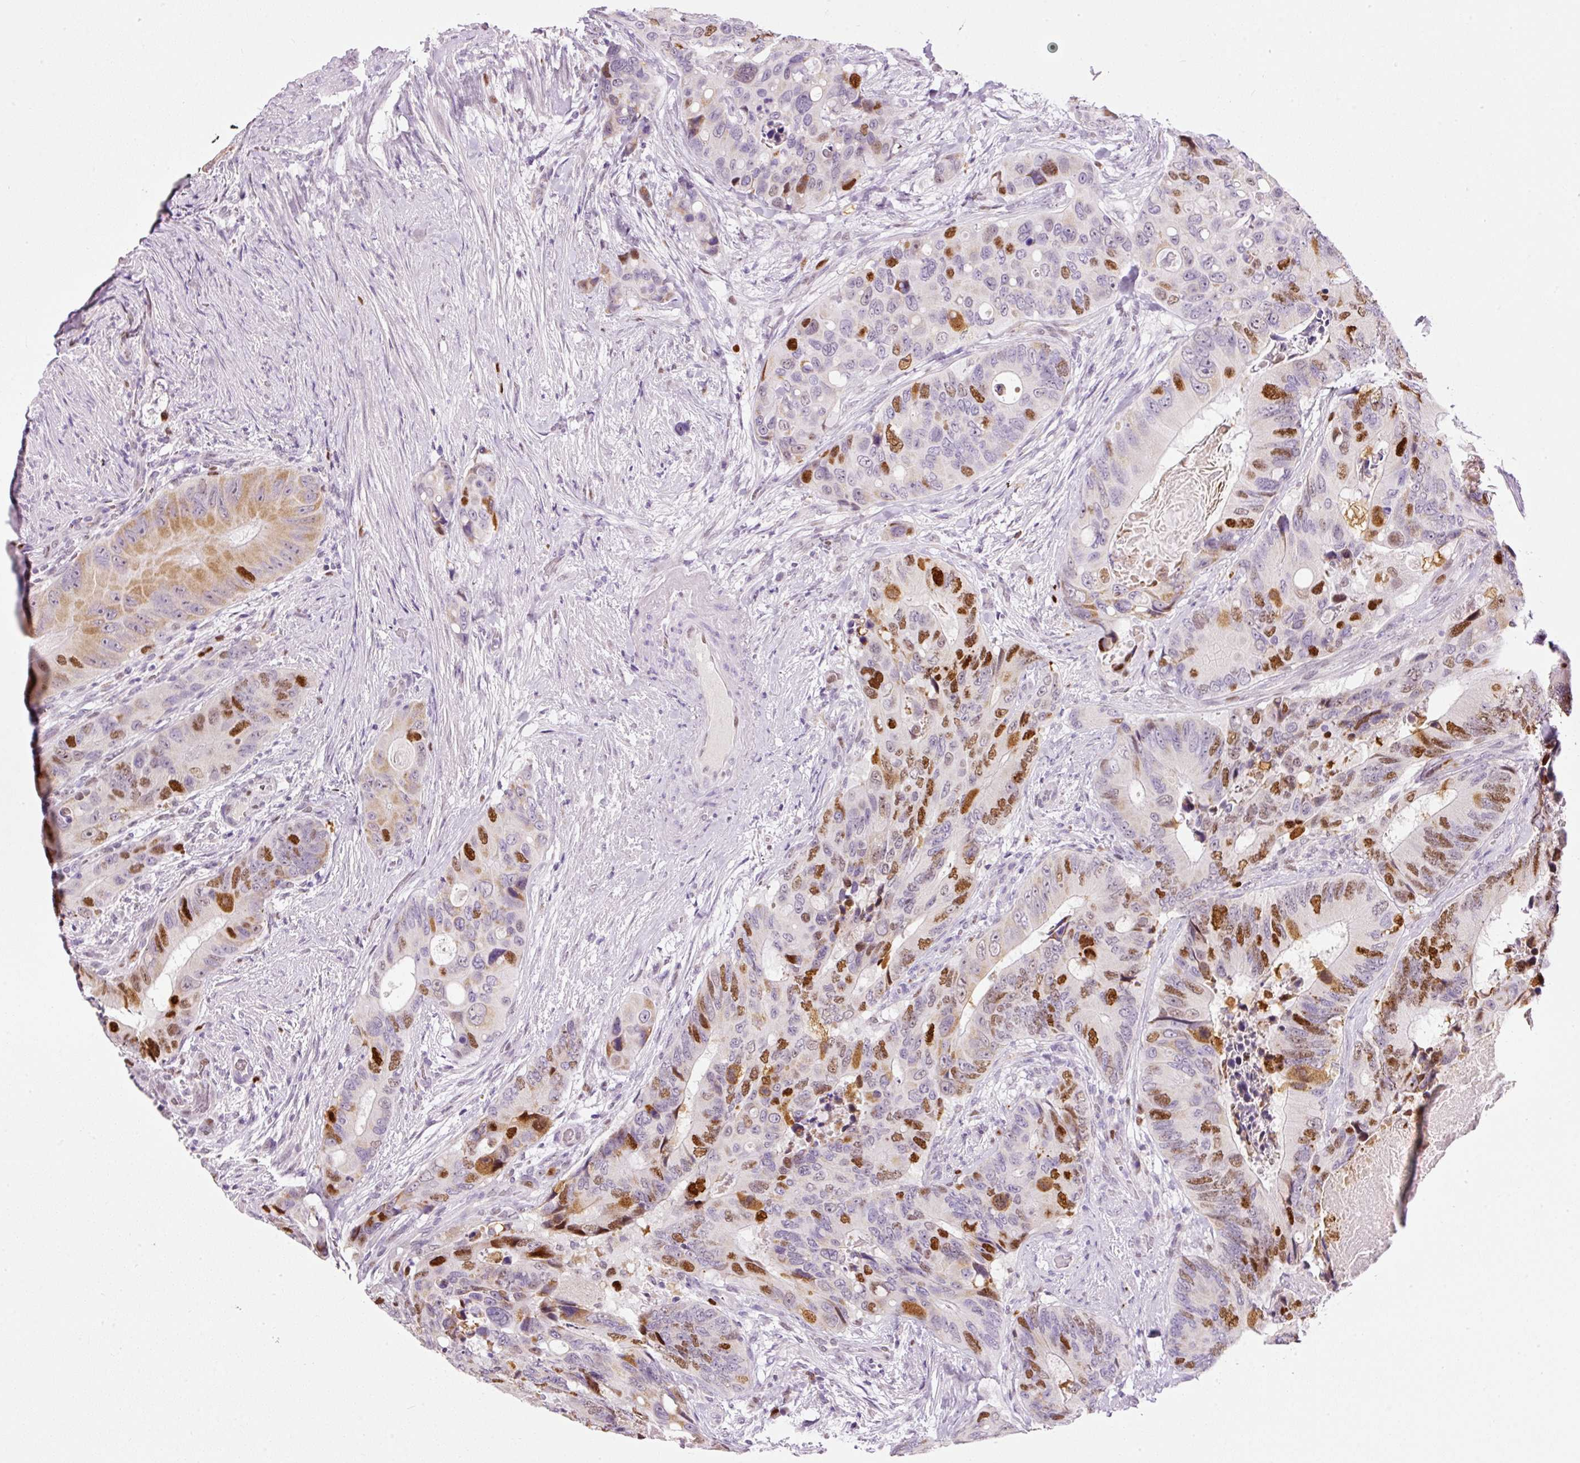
{"staining": {"intensity": "moderate", "quantity": "25%-75%", "location": "nuclear"}, "tissue": "colorectal cancer", "cell_type": "Tumor cells", "image_type": "cancer", "snomed": [{"axis": "morphology", "description": "Adenocarcinoma, NOS"}, {"axis": "topography", "description": "Colon"}], "caption": "This photomicrograph reveals colorectal cancer (adenocarcinoma) stained with immunohistochemistry to label a protein in brown. The nuclear of tumor cells show moderate positivity for the protein. Nuclei are counter-stained blue.", "gene": "KPNA2", "patient": {"sex": "male", "age": 84}}